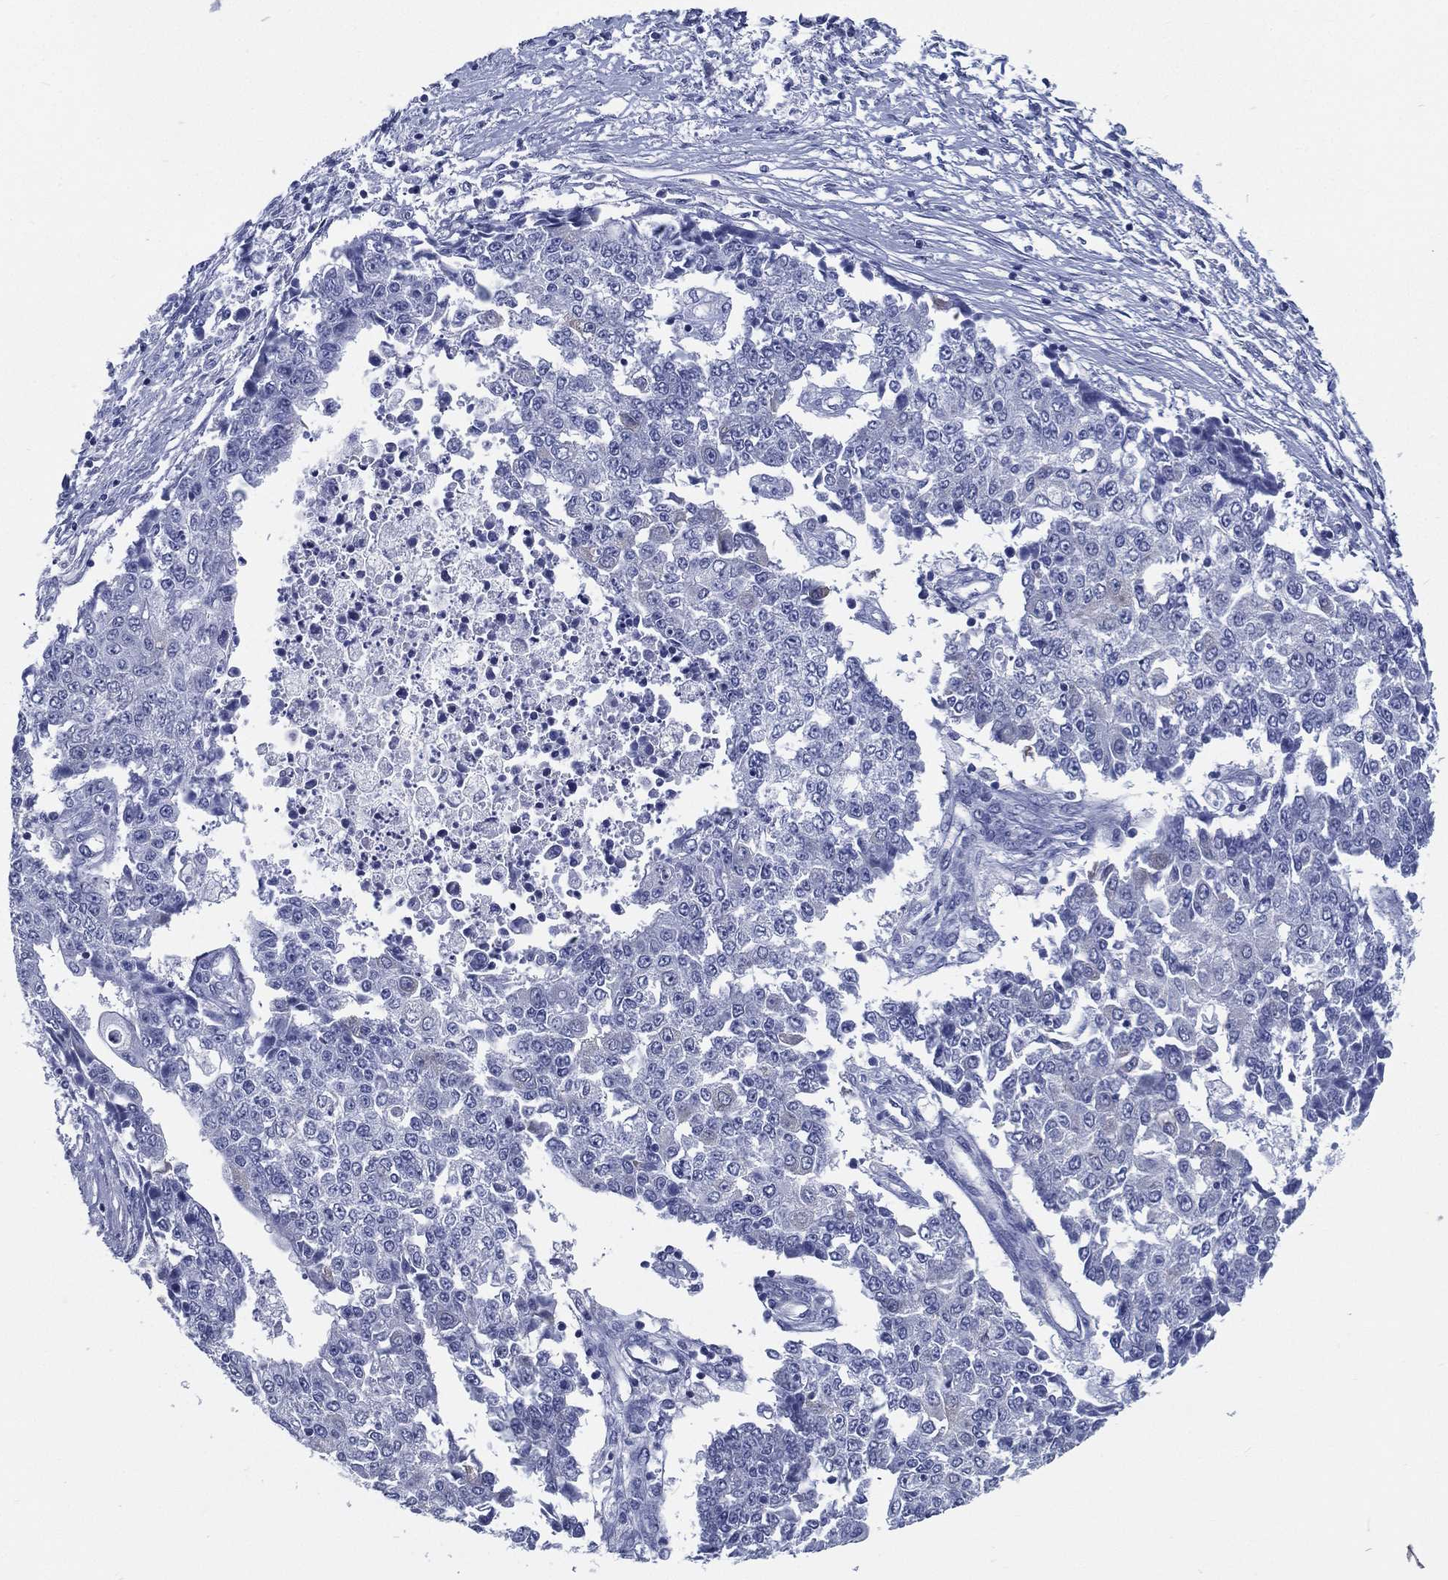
{"staining": {"intensity": "negative", "quantity": "none", "location": "none"}, "tissue": "ovarian cancer", "cell_type": "Tumor cells", "image_type": "cancer", "snomed": [{"axis": "morphology", "description": "Carcinoma, endometroid"}, {"axis": "topography", "description": "Ovary"}], "caption": "The image demonstrates no staining of tumor cells in ovarian cancer.", "gene": "RSPH4A", "patient": {"sex": "female", "age": 42}}